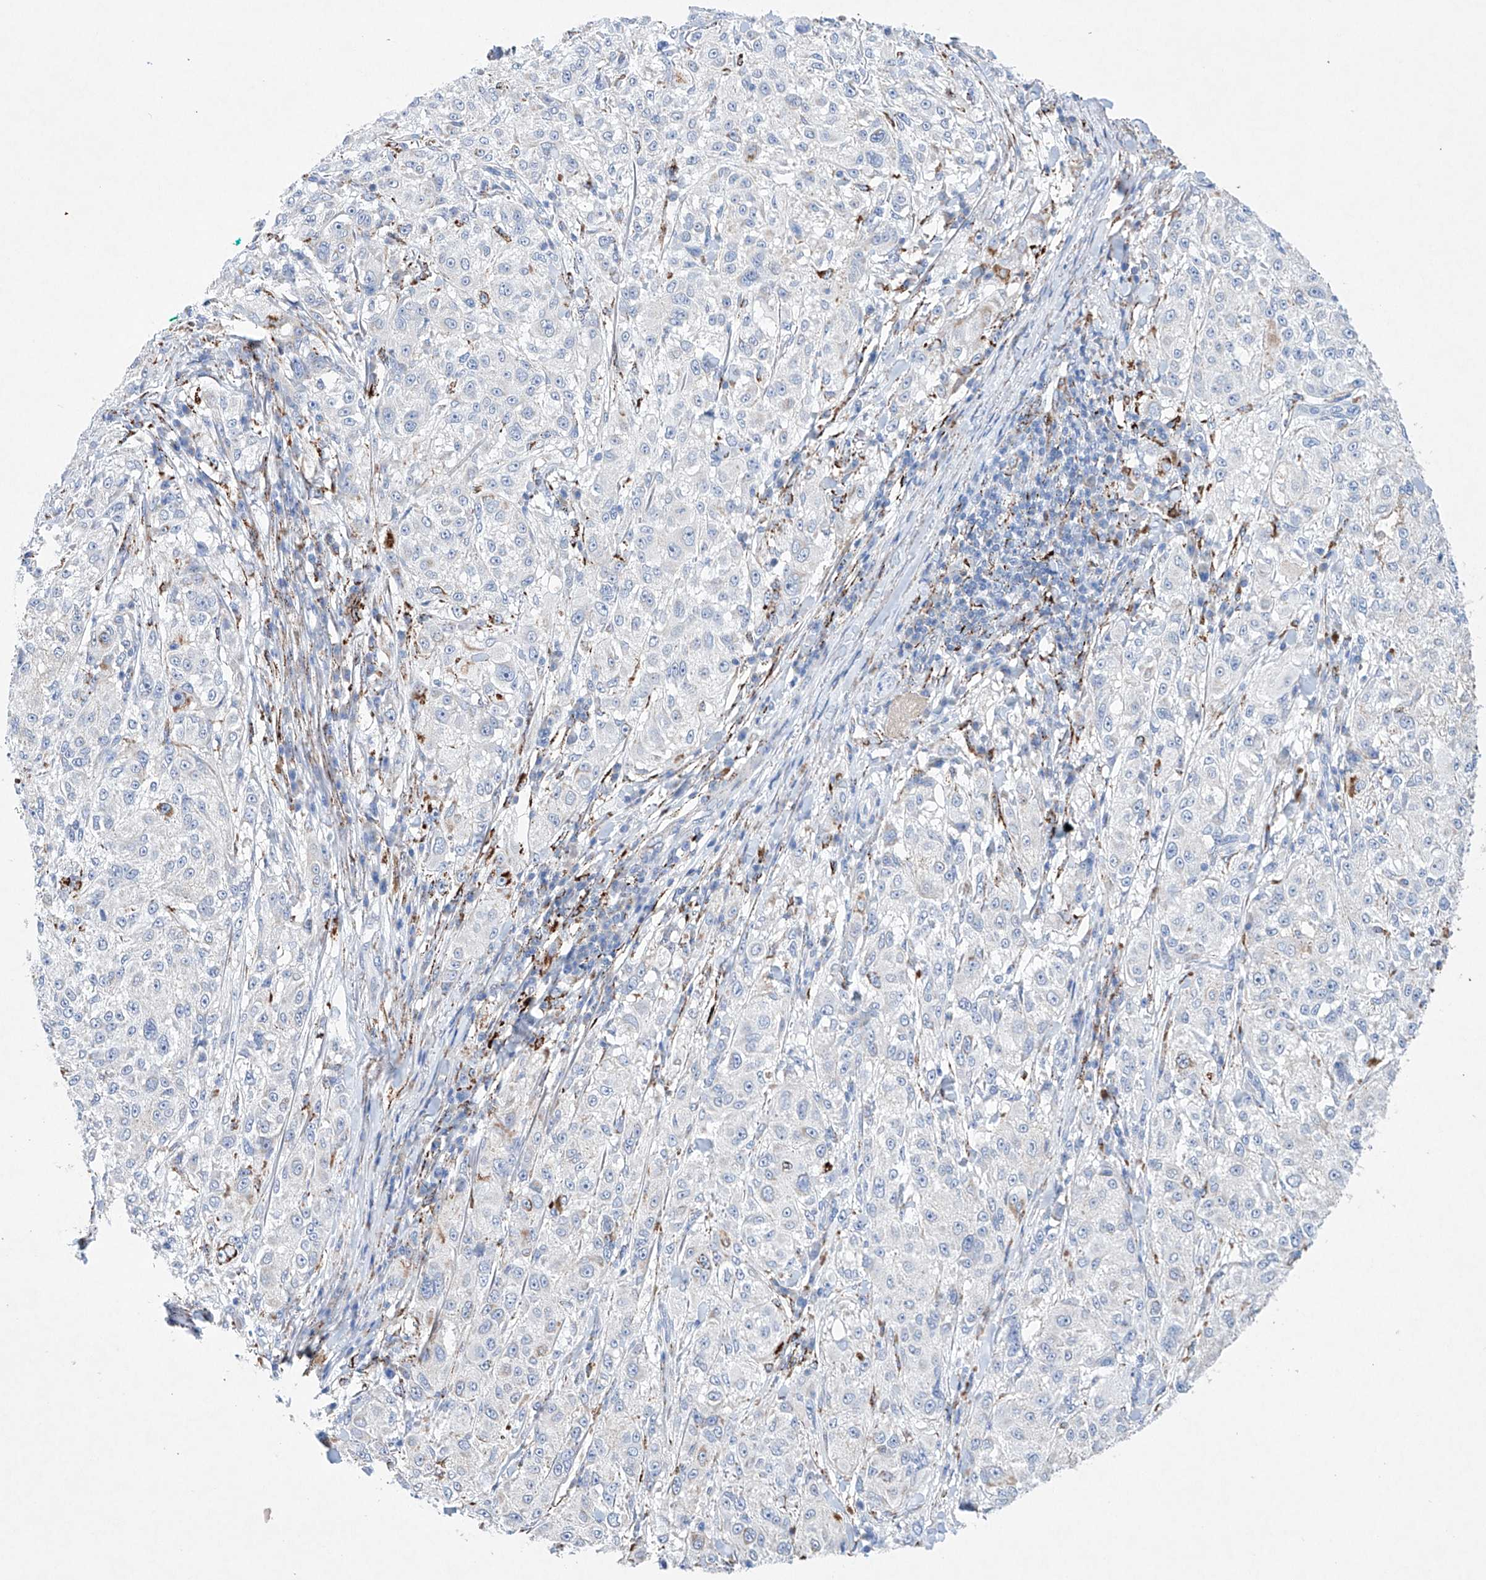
{"staining": {"intensity": "negative", "quantity": "none", "location": "none"}, "tissue": "melanoma", "cell_type": "Tumor cells", "image_type": "cancer", "snomed": [{"axis": "morphology", "description": "Necrosis, NOS"}, {"axis": "morphology", "description": "Malignant melanoma, NOS"}, {"axis": "topography", "description": "Skin"}], "caption": "The image displays no significant expression in tumor cells of malignant melanoma. (DAB (3,3'-diaminobenzidine) immunohistochemistry (IHC) with hematoxylin counter stain).", "gene": "NRROS", "patient": {"sex": "female", "age": 87}}